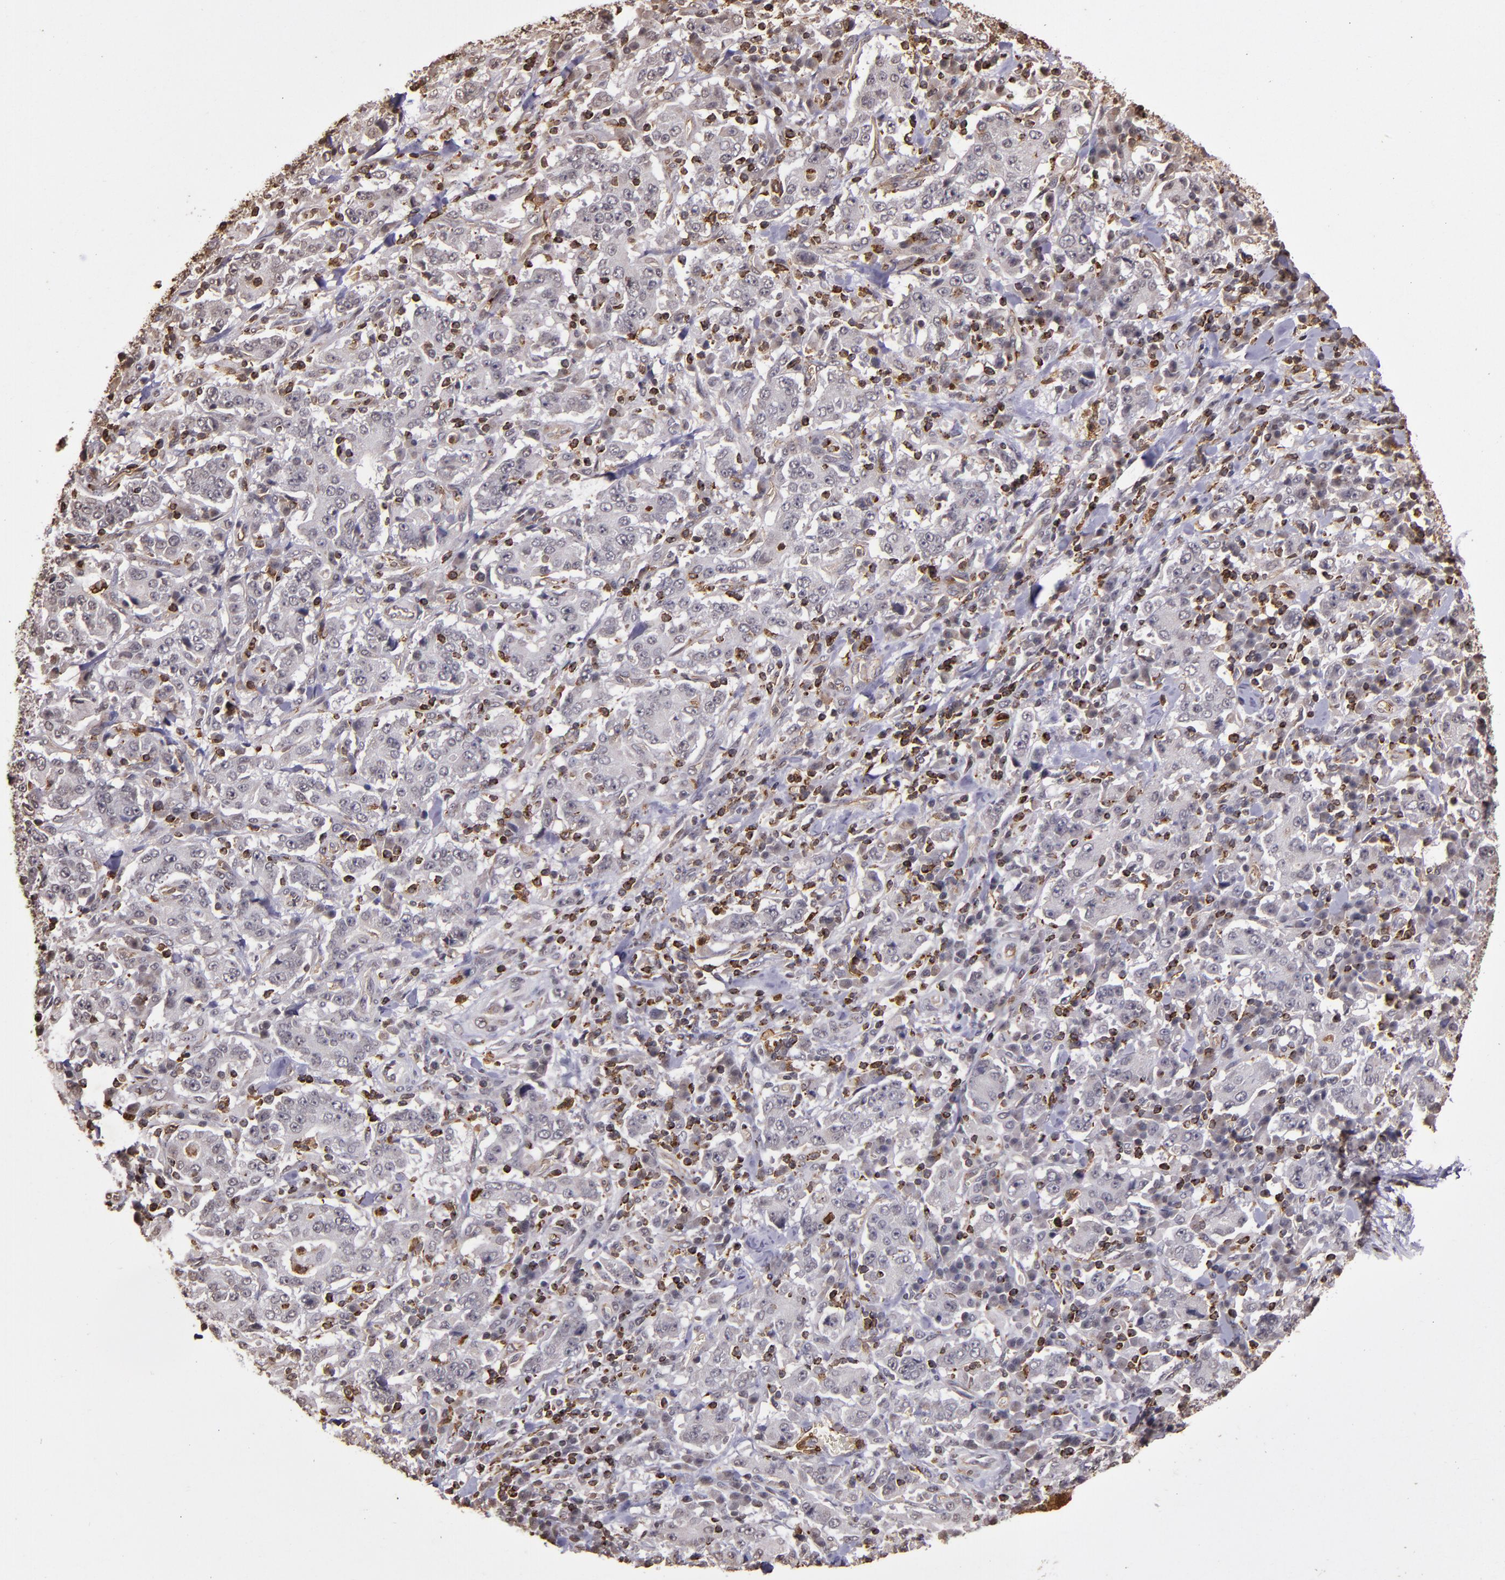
{"staining": {"intensity": "weak", "quantity": "<25%", "location": "cytoplasmic/membranous"}, "tissue": "stomach cancer", "cell_type": "Tumor cells", "image_type": "cancer", "snomed": [{"axis": "morphology", "description": "Normal tissue, NOS"}, {"axis": "morphology", "description": "Adenocarcinoma, NOS"}, {"axis": "topography", "description": "Stomach, upper"}, {"axis": "topography", "description": "Stomach"}], "caption": "The image shows no significant staining in tumor cells of adenocarcinoma (stomach).", "gene": "SLC2A3", "patient": {"sex": "male", "age": 59}}